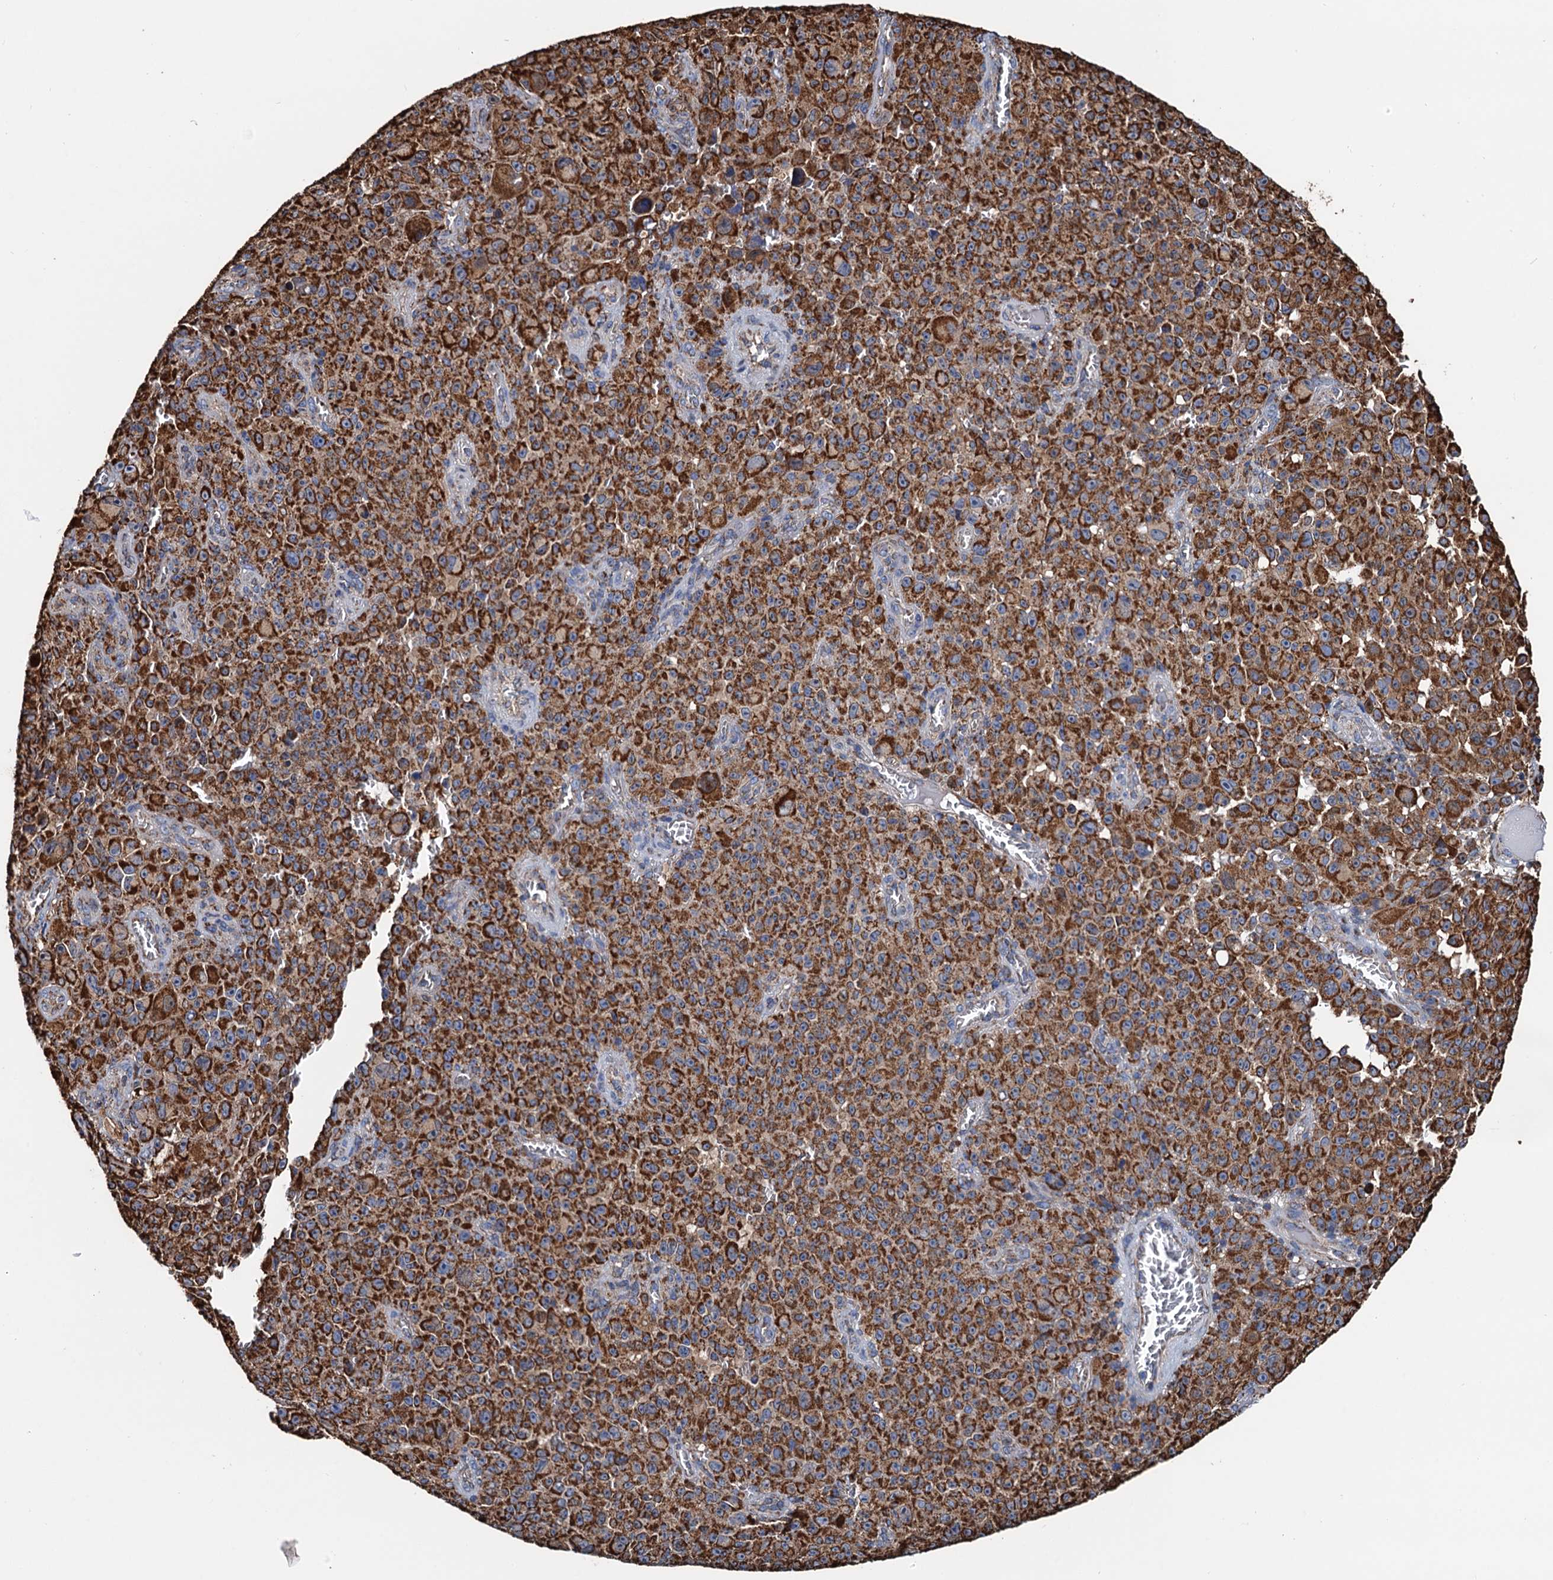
{"staining": {"intensity": "strong", "quantity": ">75%", "location": "cytoplasmic/membranous"}, "tissue": "melanoma", "cell_type": "Tumor cells", "image_type": "cancer", "snomed": [{"axis": "morphology", "description": "Malignant melanoma, NOS"}, {"axis": "topography", "description": "Skin"}], "caption": "Immunohistochemistry (DAB) staining of human melanoma reveals strong cytoplasmic/membranous protein expression in approximately >75% of tumor cells.", "gene": "AAGAB", "patient": {"sex": "female", "age": 82}}